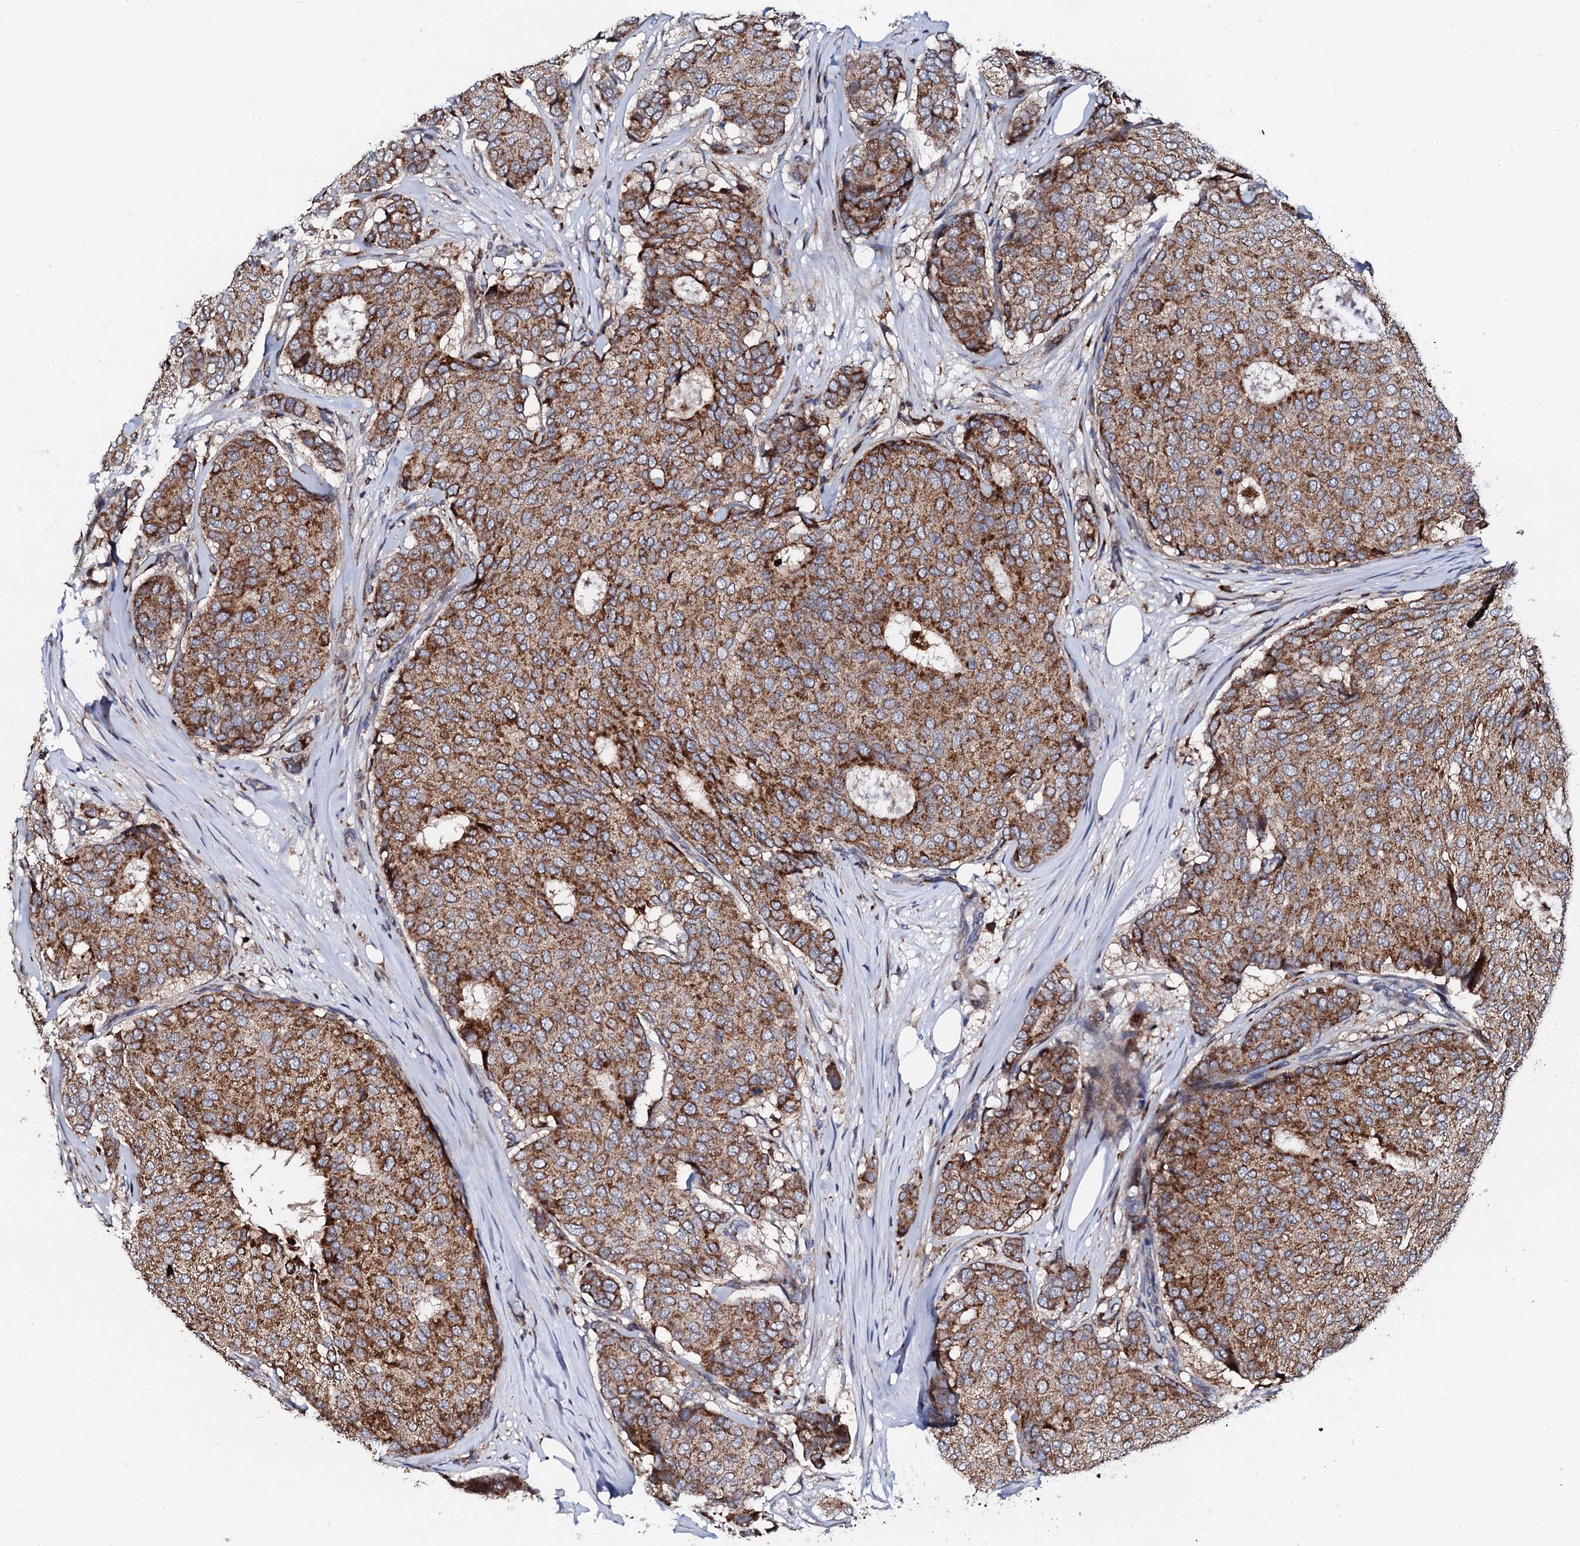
{"staining": {"intensity": "moderate", "quantity": ">75%", "location": "cytoplasmic/membranous"}, "tissue": "breast cancer", "cell_type": "Tumor cells", "image_type": "cancer", "snomed": [{"axis": "morphology", "description": "Duct carcinoma"}, {"axis": "topography", "description": "Breast"}], "caption": "The histopathology image displays a brown stain indicating the presence of a protein in the cytoplasmic/membranous of tumor cells in breast cancer (infiltrating ductal carcinoma). The staining was performed using DAB, with brown indicating positive protein expression. Nuclei are stained blue with hematoxylin.", "gene": "TCIRG1", "patient": {"sex": "female", "age": 75}}